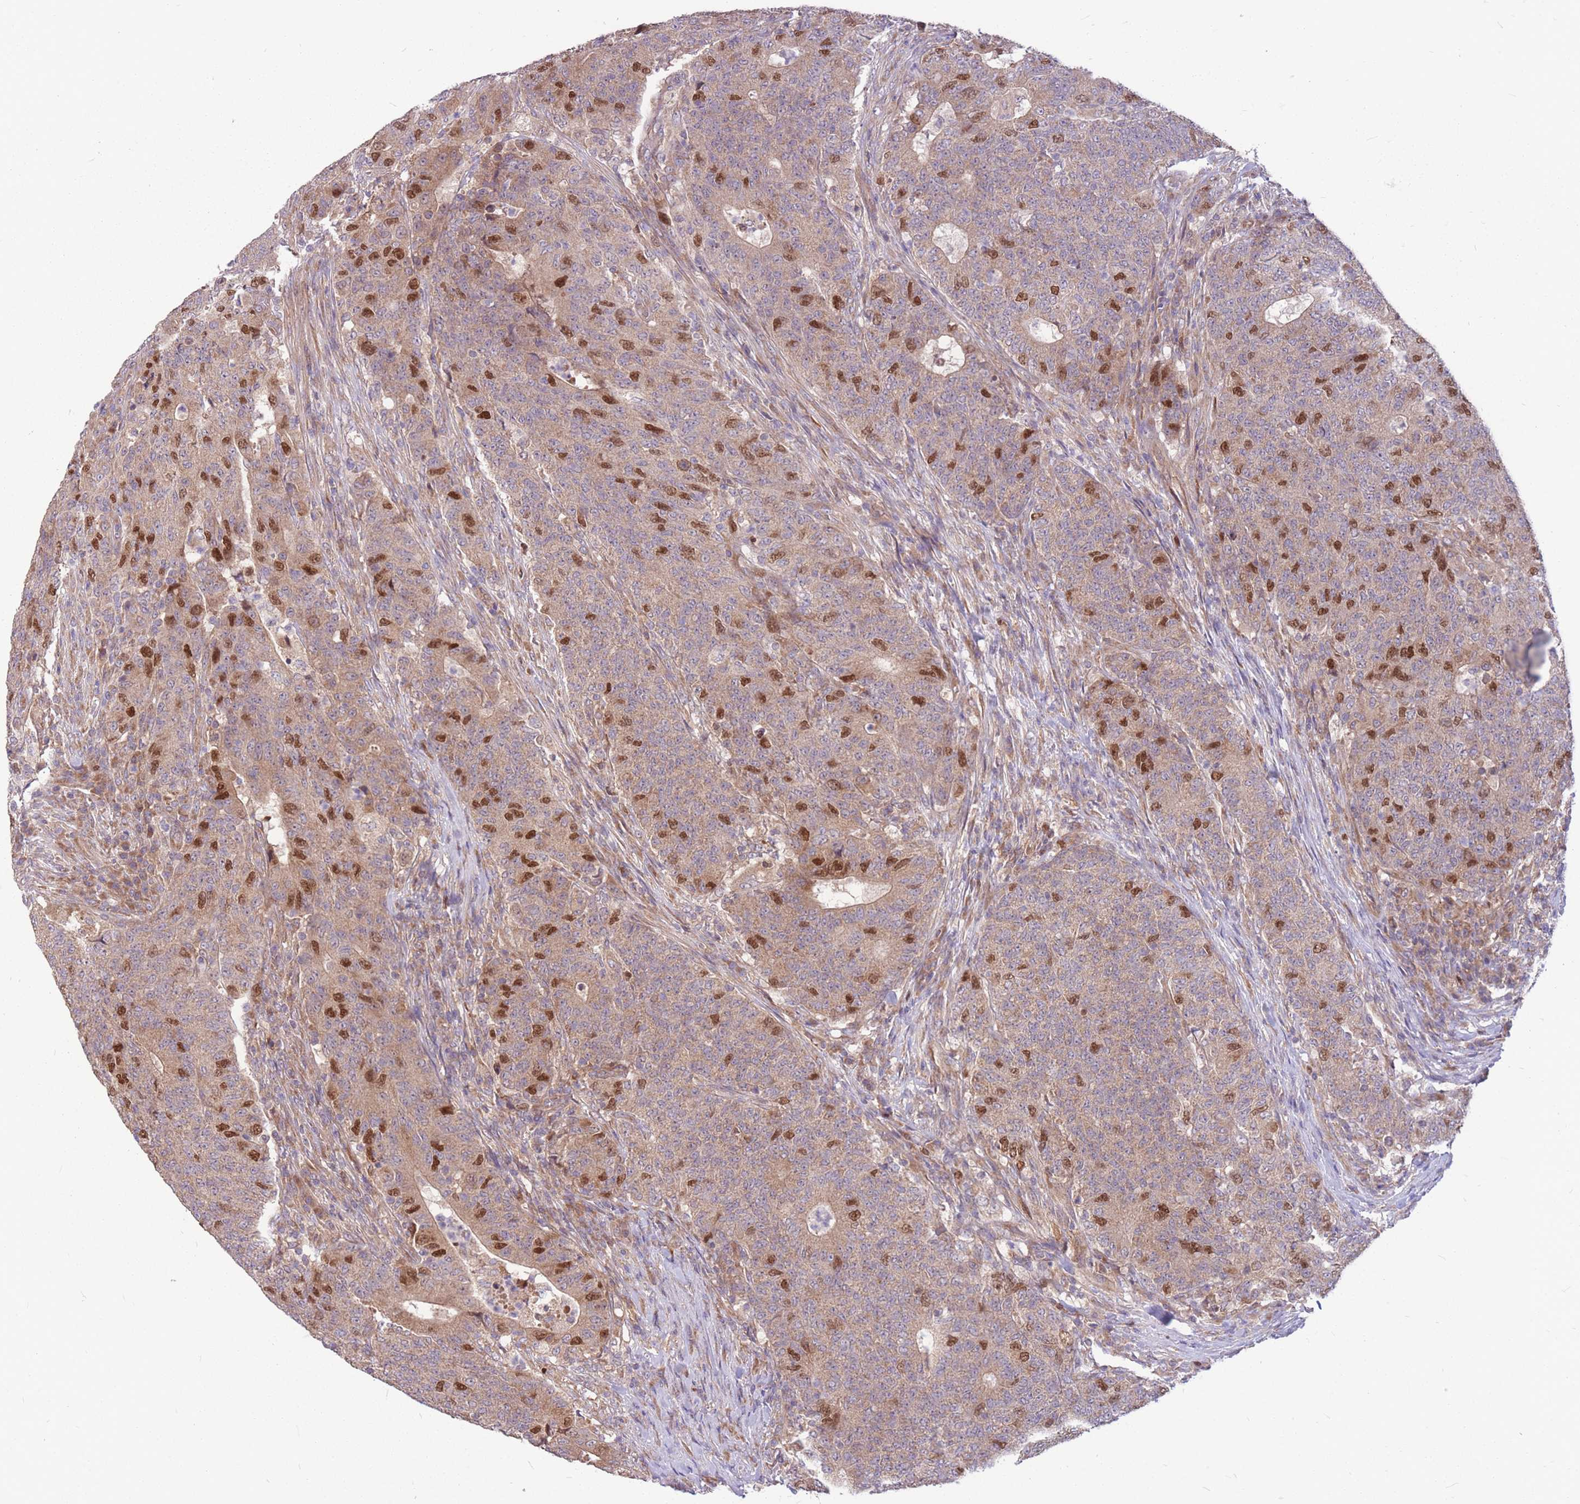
{"staining": {"intensity": "strong", "quantity": "<25%", "location": "cytoplasmic/membranous,nuclear"}, "tissue": "colorectal cancer", "cell_type": "Tumor cells", "image_type": "cancer", "snomed": [{"axis": "morphology", "description": "Adenocarcinoma, NOS"}, {"axis": "topography", "description": "Colon"}], "caption": "Immunohistochemical staining of colorectal cancer displays strong cytoplasmic/membranous and nuclear protein staining in about <25% of tumor cells.", "gene": "GMNN", "patient": {"sex": "female", "age": 75}}